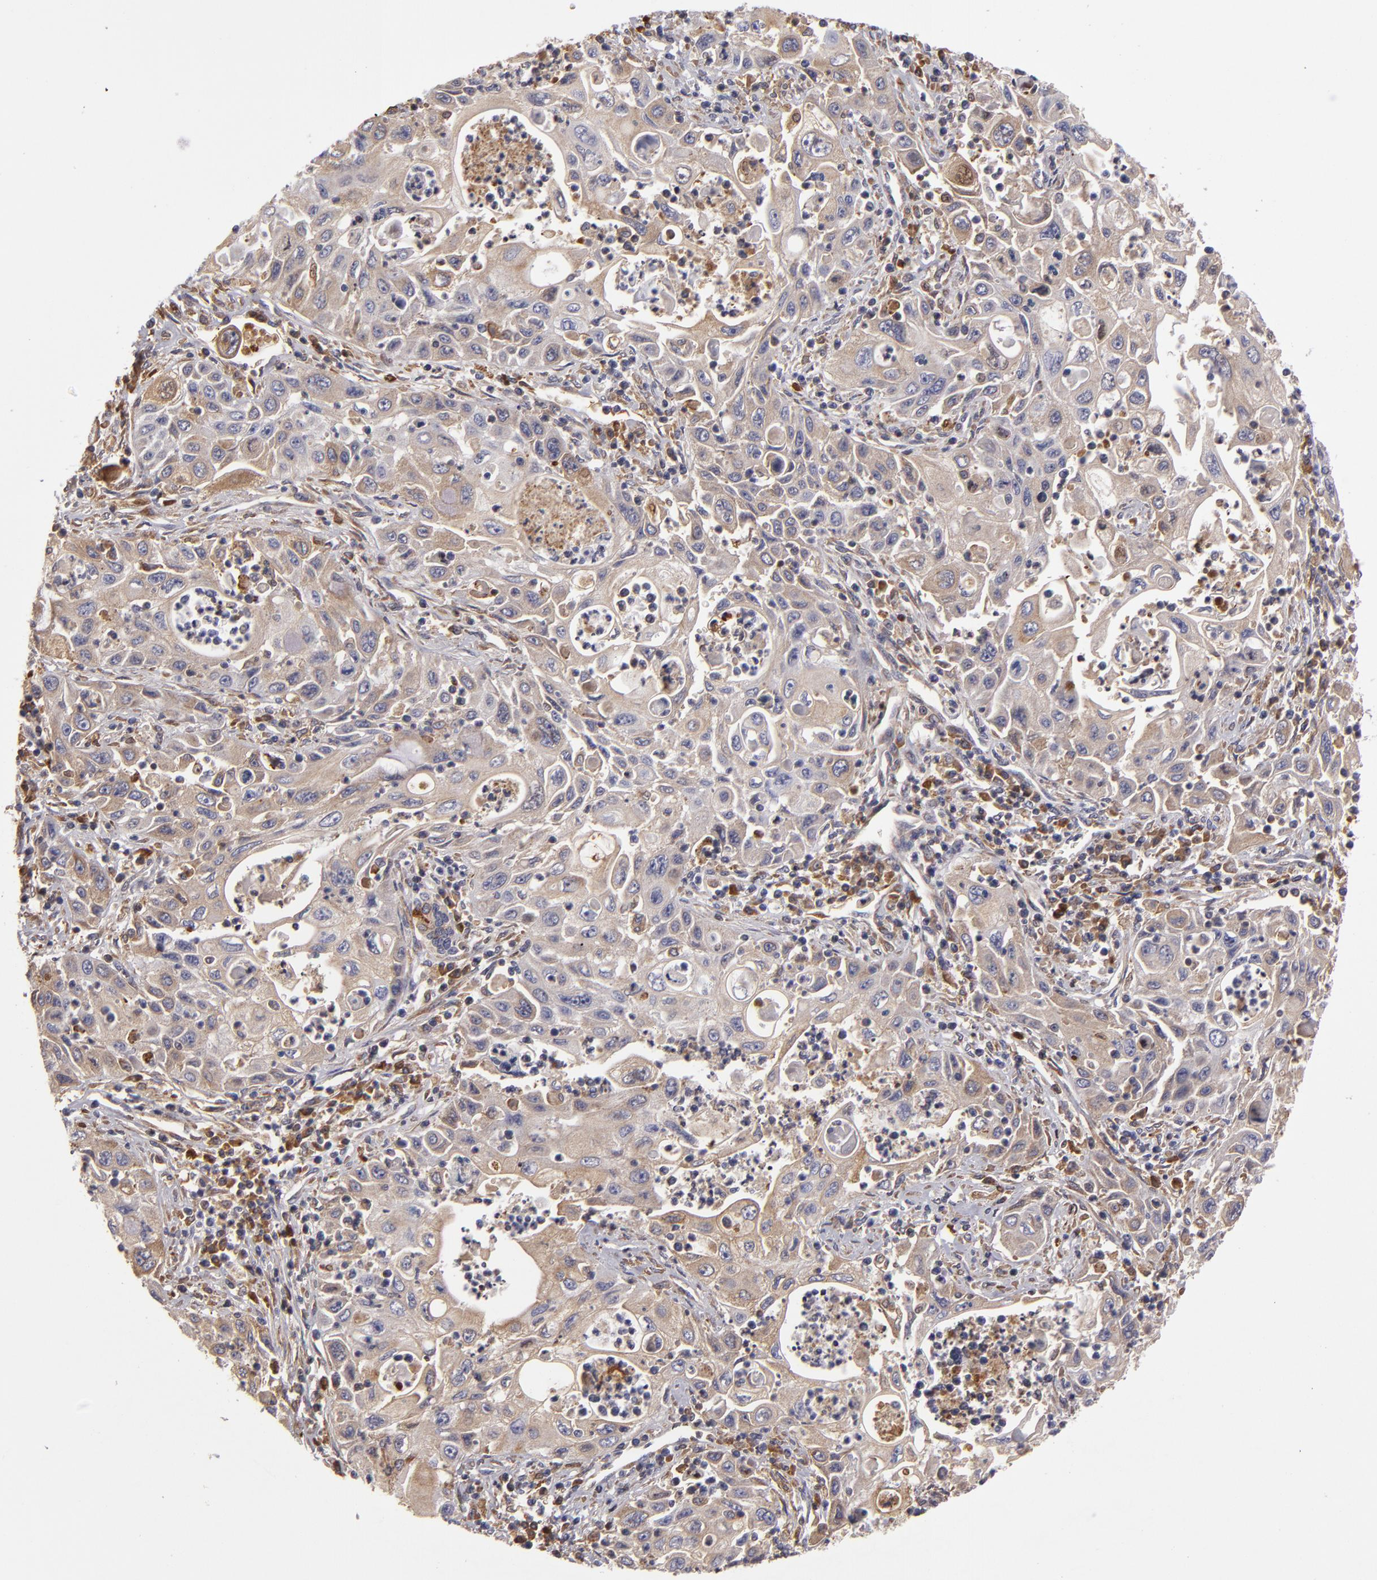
{"staining": {"intensity": "weak", "quantity": ">75%", "location": "cytoplasmic/membranous"}, "tissue": "pancreatic cancer", "cell_type": "Tumor cells", "image_type": "cancer", "snomed": [{"axis": "morphology", "description": "Adenocarcinoma, NOS"}, {"axis": "topography", "description": "Pancreas"}], "caption": "Human pancreatic cancer stained with a brown dye reveals weak cytoplasmic/membranous positive staining in about >75% of tumor cells.", "gene": "CFB", "patient": {"sex": "male", "age": 70}}